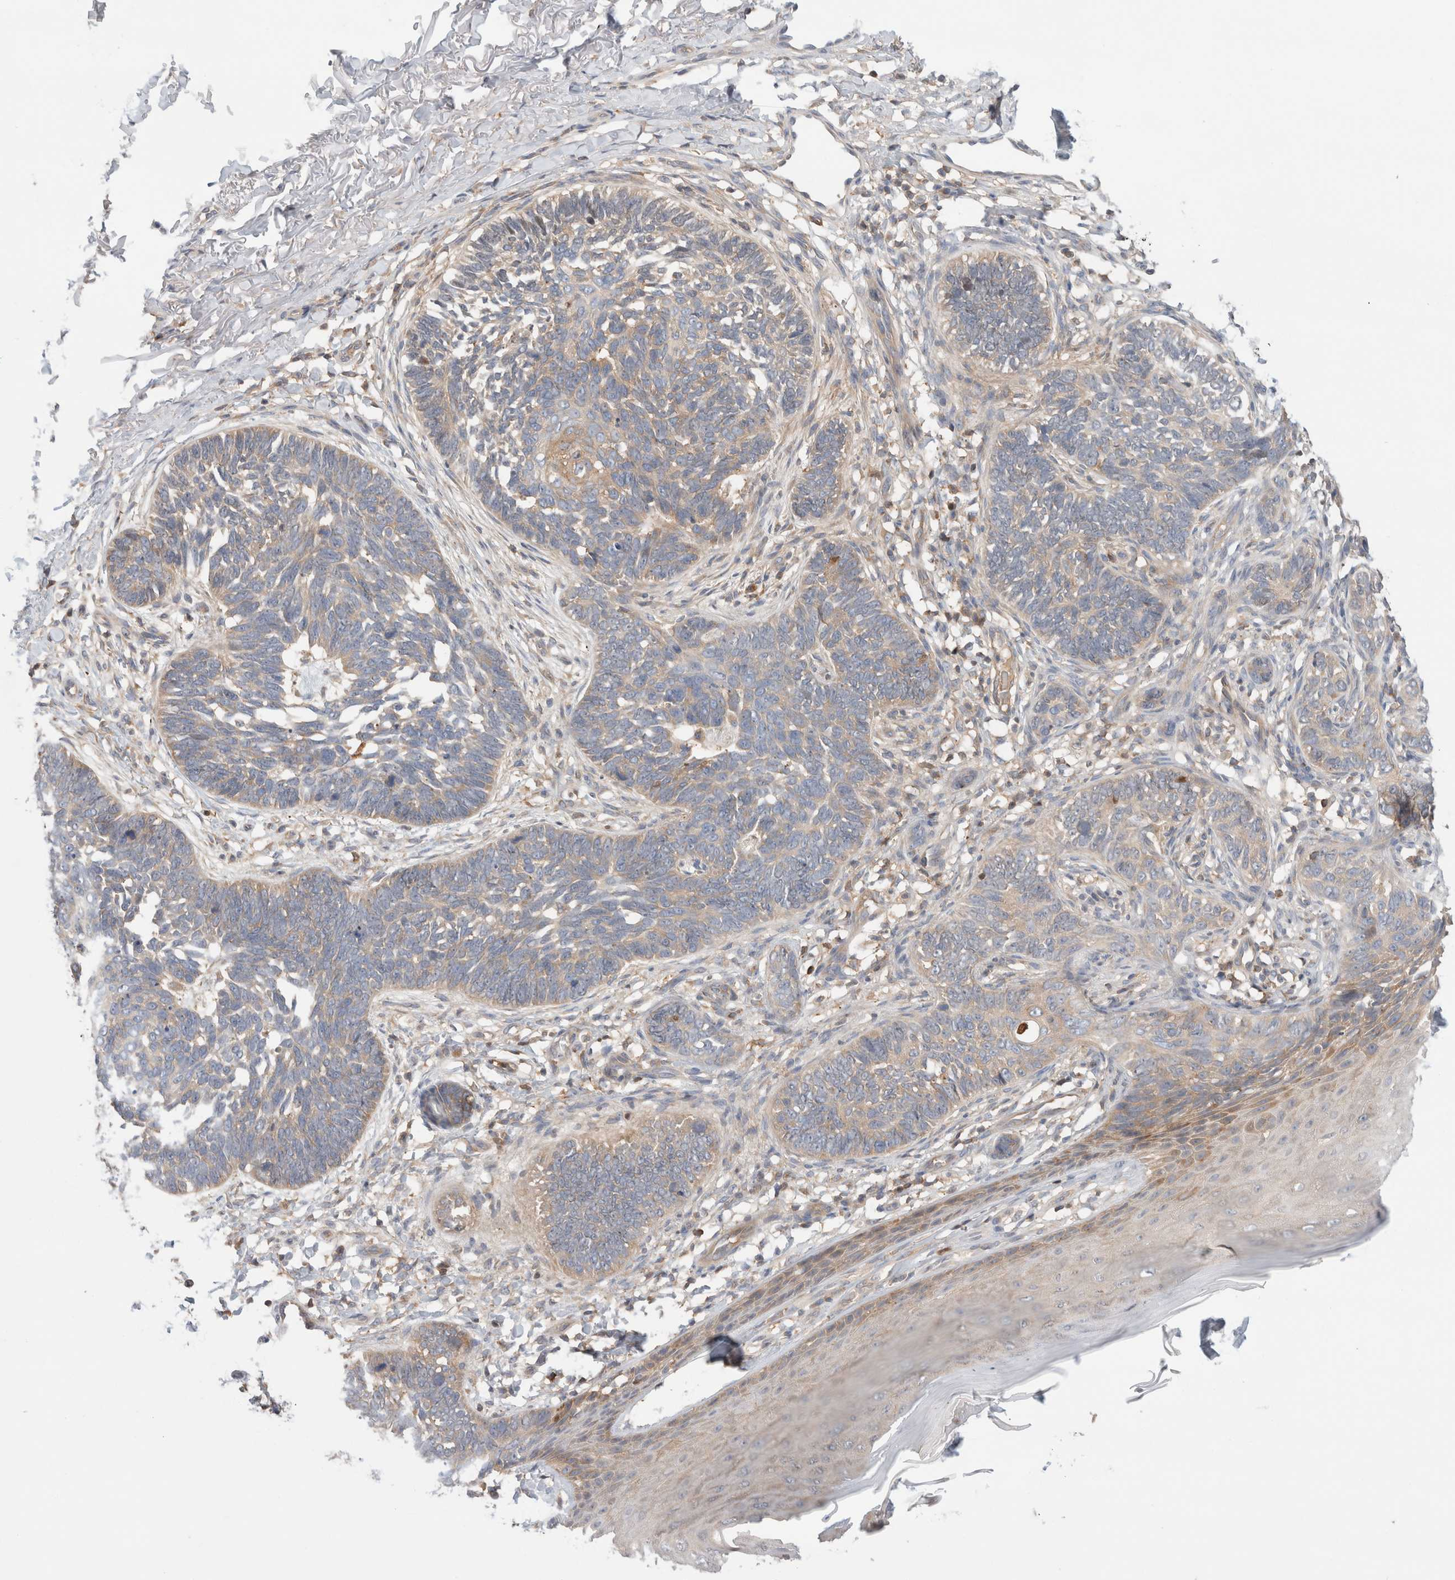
{"staining": {"intensity": "weak", "quantity": "25%-75%", "location": "cytoplasmic/membranous"}, "tissue": "skin cancer", "cell_type": "Tumor cells", "image_type": "cancer", "snomed": [{"axis": "morphology", "description": "Normal tissue, NOS"}, {"axis": "morphology", "description": "Basal cell carcinoma"}, {"axis": "topography", "description": "Skin"}], "caption": "High-magnification brightfield microscopy of skin cancer (basal cell carcinoma) stained with DAB (3,3'-diaminobenzidine) (brown) and counterstained with hematoxylin (blue). tumor cells exhibit weak cytoplasmic/membranous staining is identified in about25%-75% of cells.", "gene": "KLHL14", "patient": {"sex": "male", "age": 77}}